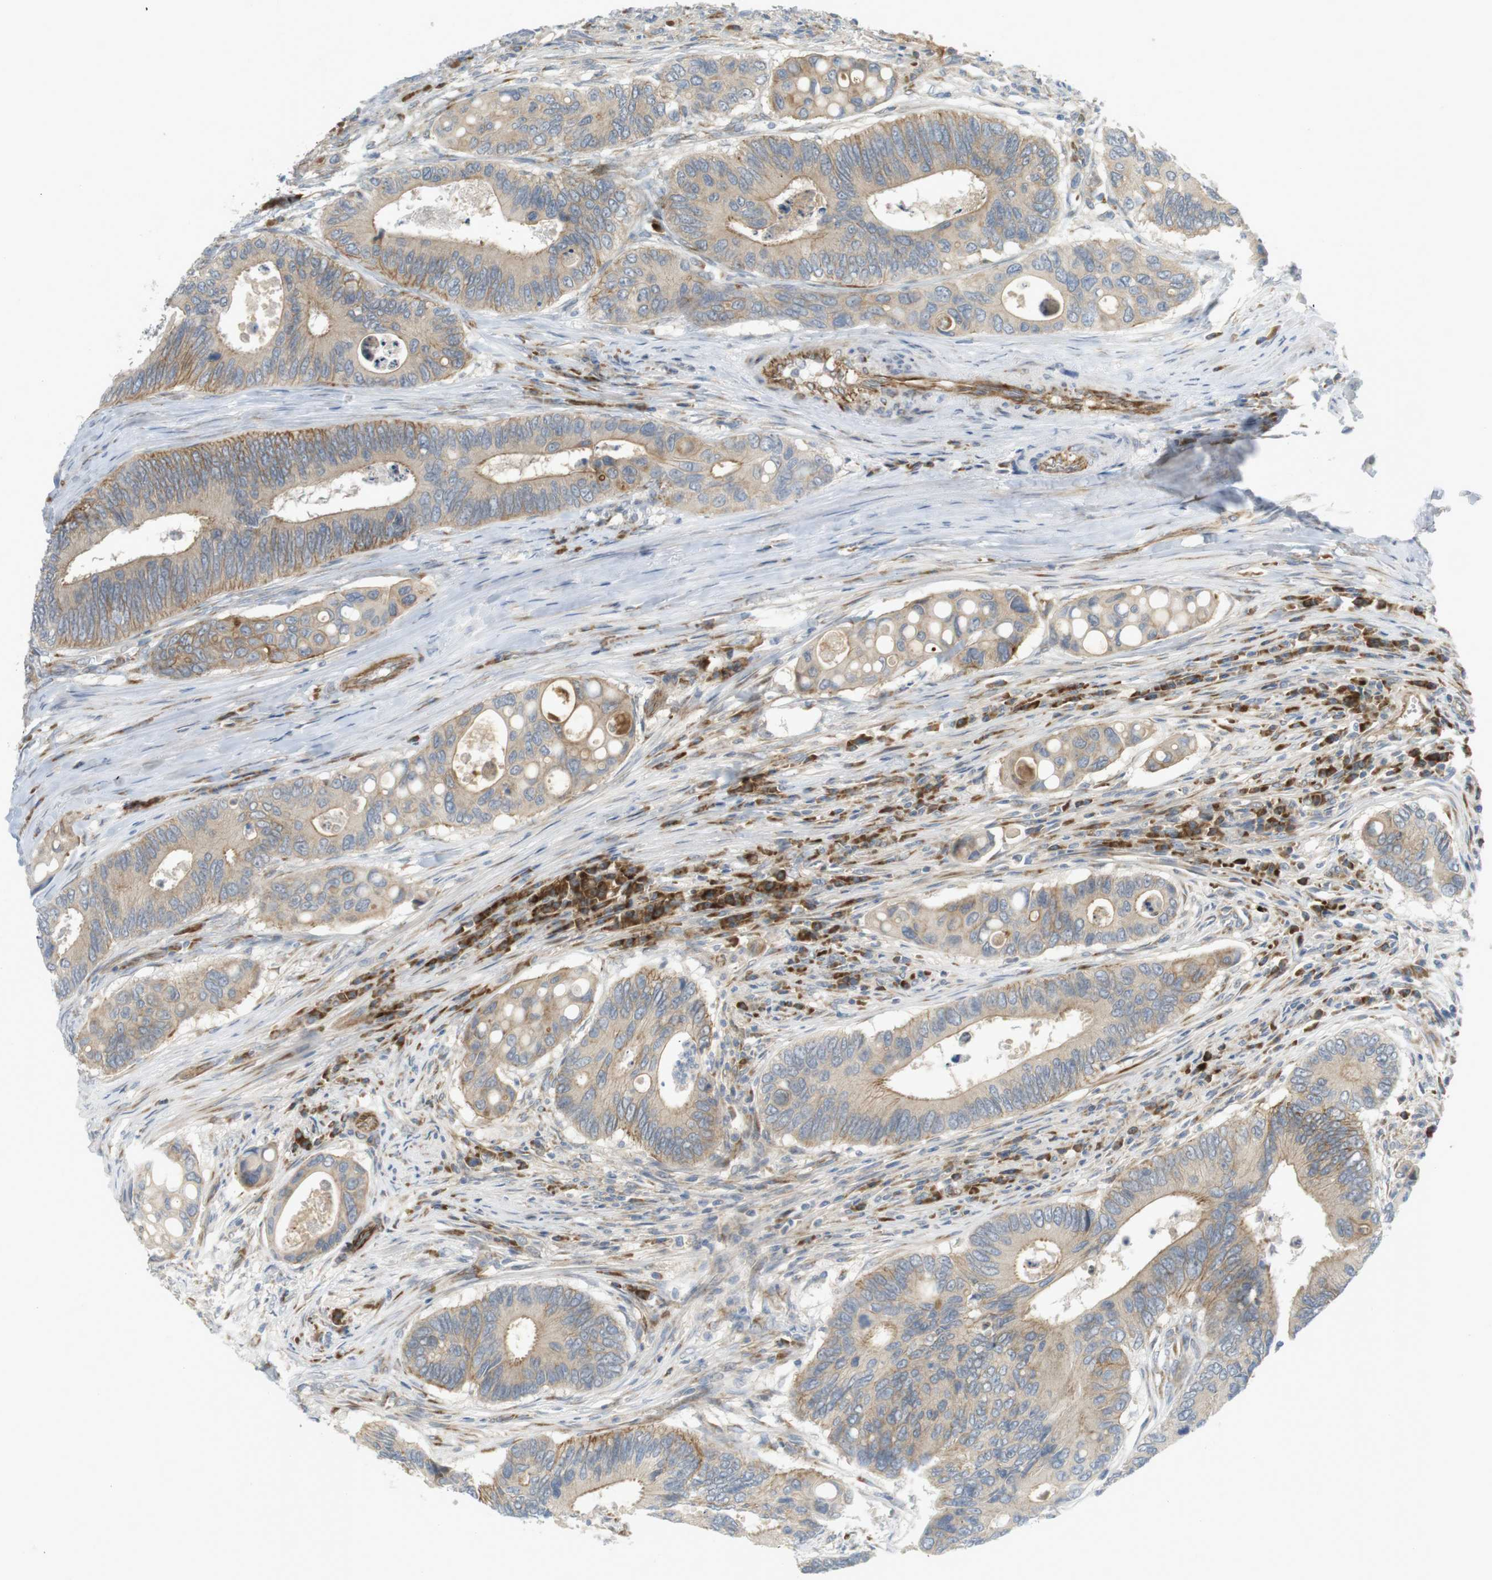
{"staining": {"intensity": "moderate", "quantity": ">75%", "location": "cytoplasmic/membranous"}, "tissue": "colorectal cancer", "cell_type": "Tumor cells", "image_type": "cancer", "snomed": [{"axis": "morphology", "description": "Inflammation, NOS"}, {"axis": "morphology", "description": "Adenocarcinoma, NOS"}, {"axis": "topography", "description": "Colon"}], "caption": "Colorectal cancer (adenocarcinoma) stained for a protein (brown) displays moderate cytoplasmic/membranous positive expression in approximately >75% of tumor cells.", "gene": "GJC3", "patient": {"sex": "male", "age": 72}}